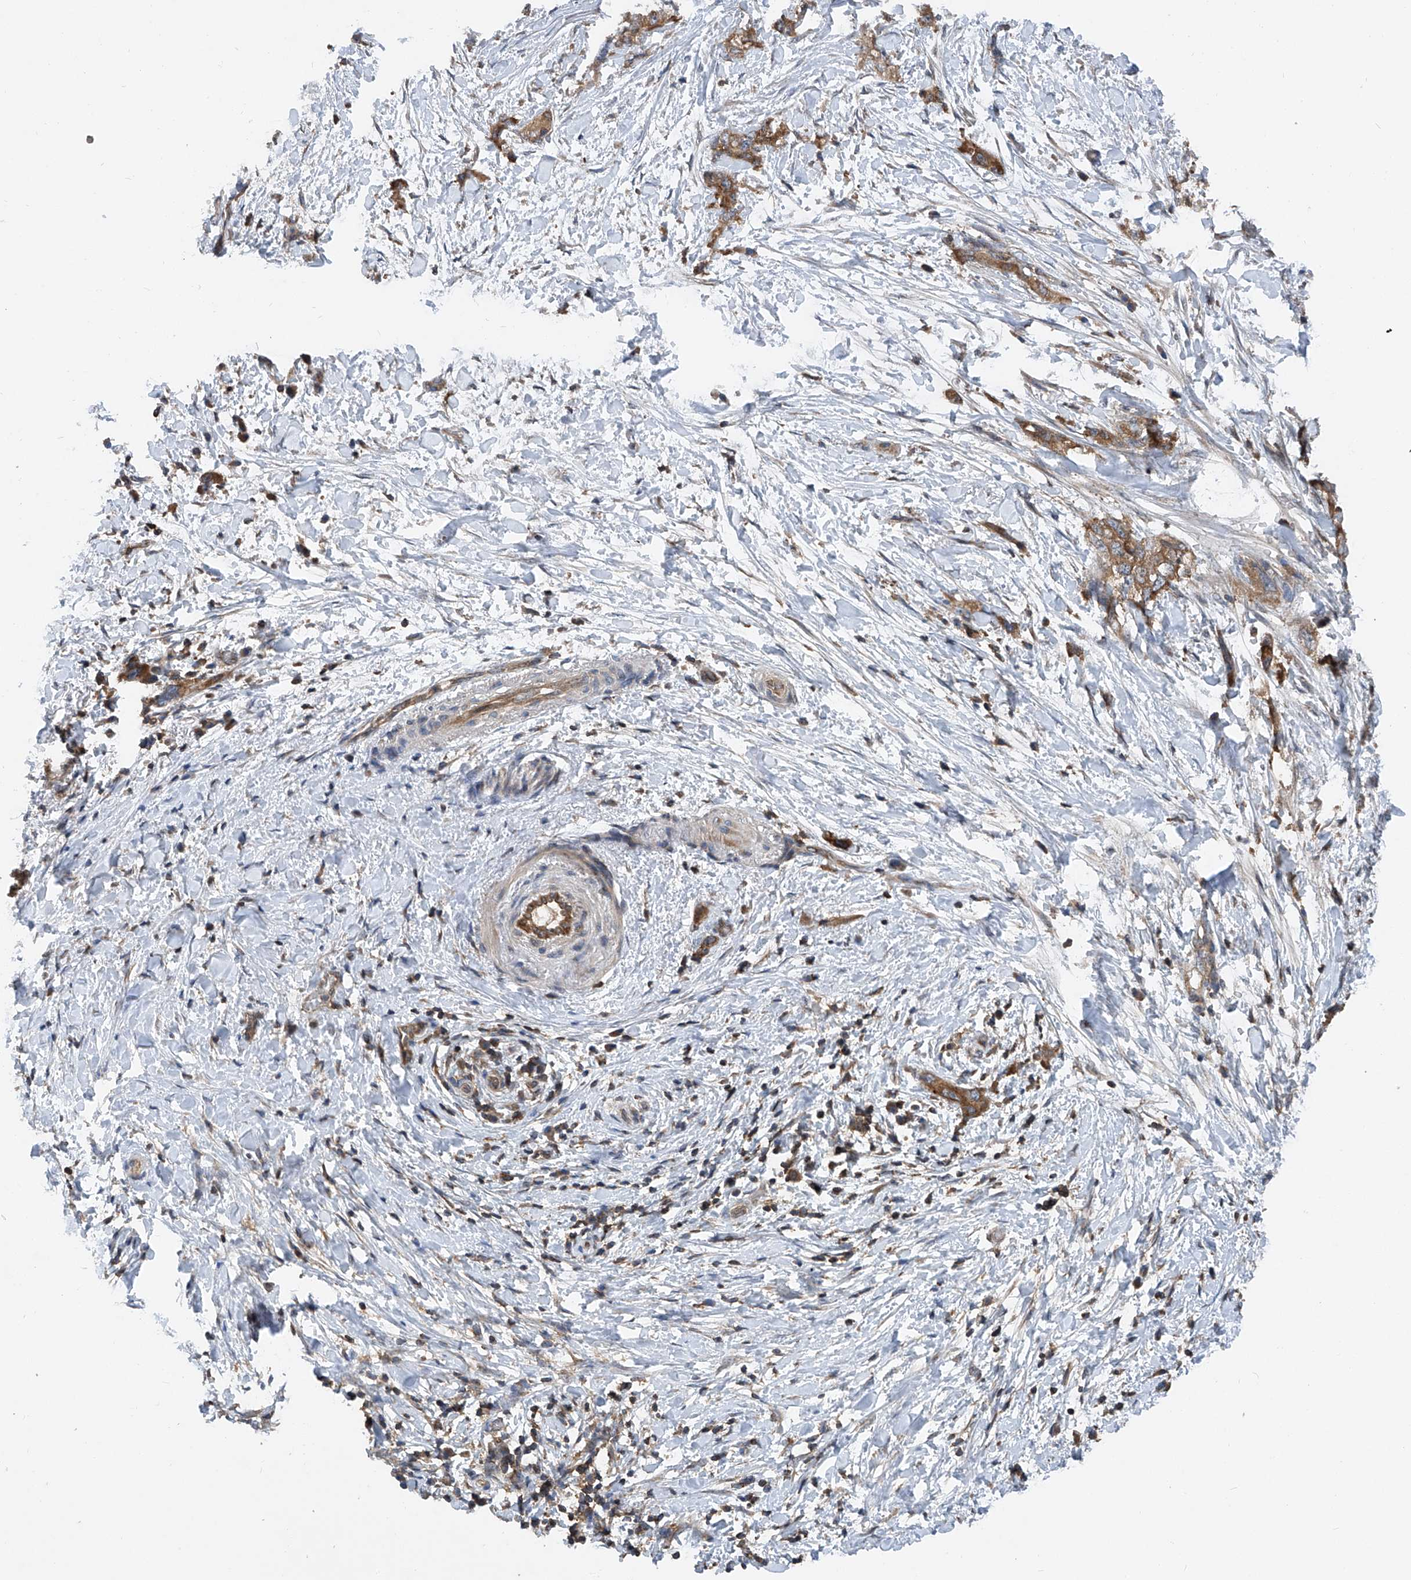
{"staining": {"intensity": "moderate", "quantity": ">75%", "location": "cytoplasmic/membranous"}, "tissue": "pancreatic cancer", "cell_type": "Tumor cells", "image_type": "cancer", "snomed": [{"axis": "morphology", "description": "Adenocarcinoma, NOS"}, {"axis": "topography", "description": "Pancreas"}], "caption": "Immunohistochemistry image of pancreatic cancer (adenocarcinoma) stained for a protein (brown), which displays medium levels of moderate cytoplasmic/membranous staining in about >75% of tumor cells.", "gene": "TRIM38", "patient": {"sex": "female", "age": 73}}